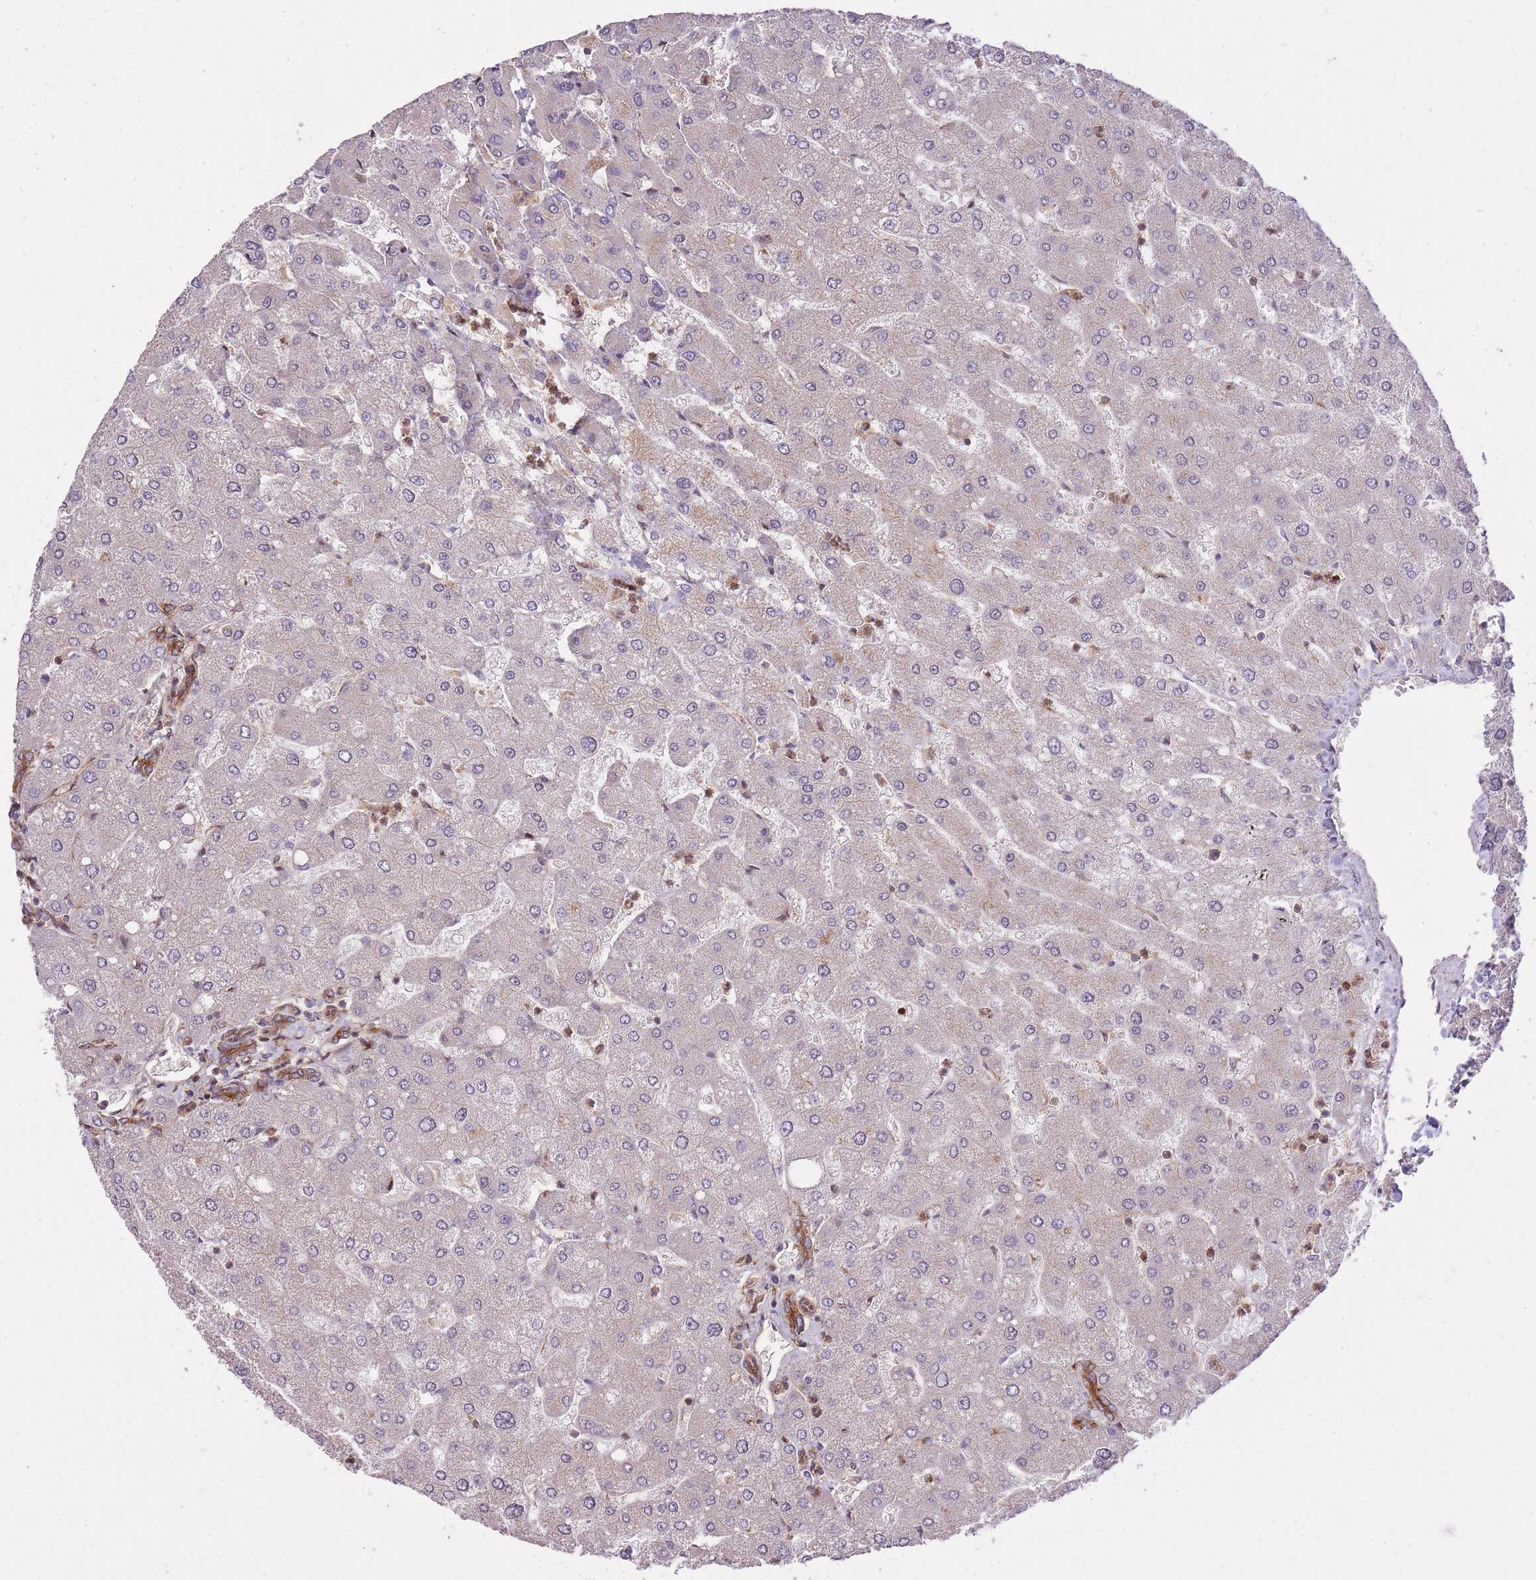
{"staining": {"intensity": "strong", "quantity": ">75%", "location": "cytoplasmic/membranous"}, "tissue": "liver", "cell_type": "Cholangiocytes", "image_type": "normal", "snomed": [{"axis": "morphology", "description": "Normal tissue, NOS"}, {"axis": "topography", "description": "Liver"}], "caption": "A brown stain shows strong cytoplasmic/membranous positivity of a protein in cholangiocytes of benign liver.", "gene": "PLD1", "patient": {"sex": "male", "age": 55}}